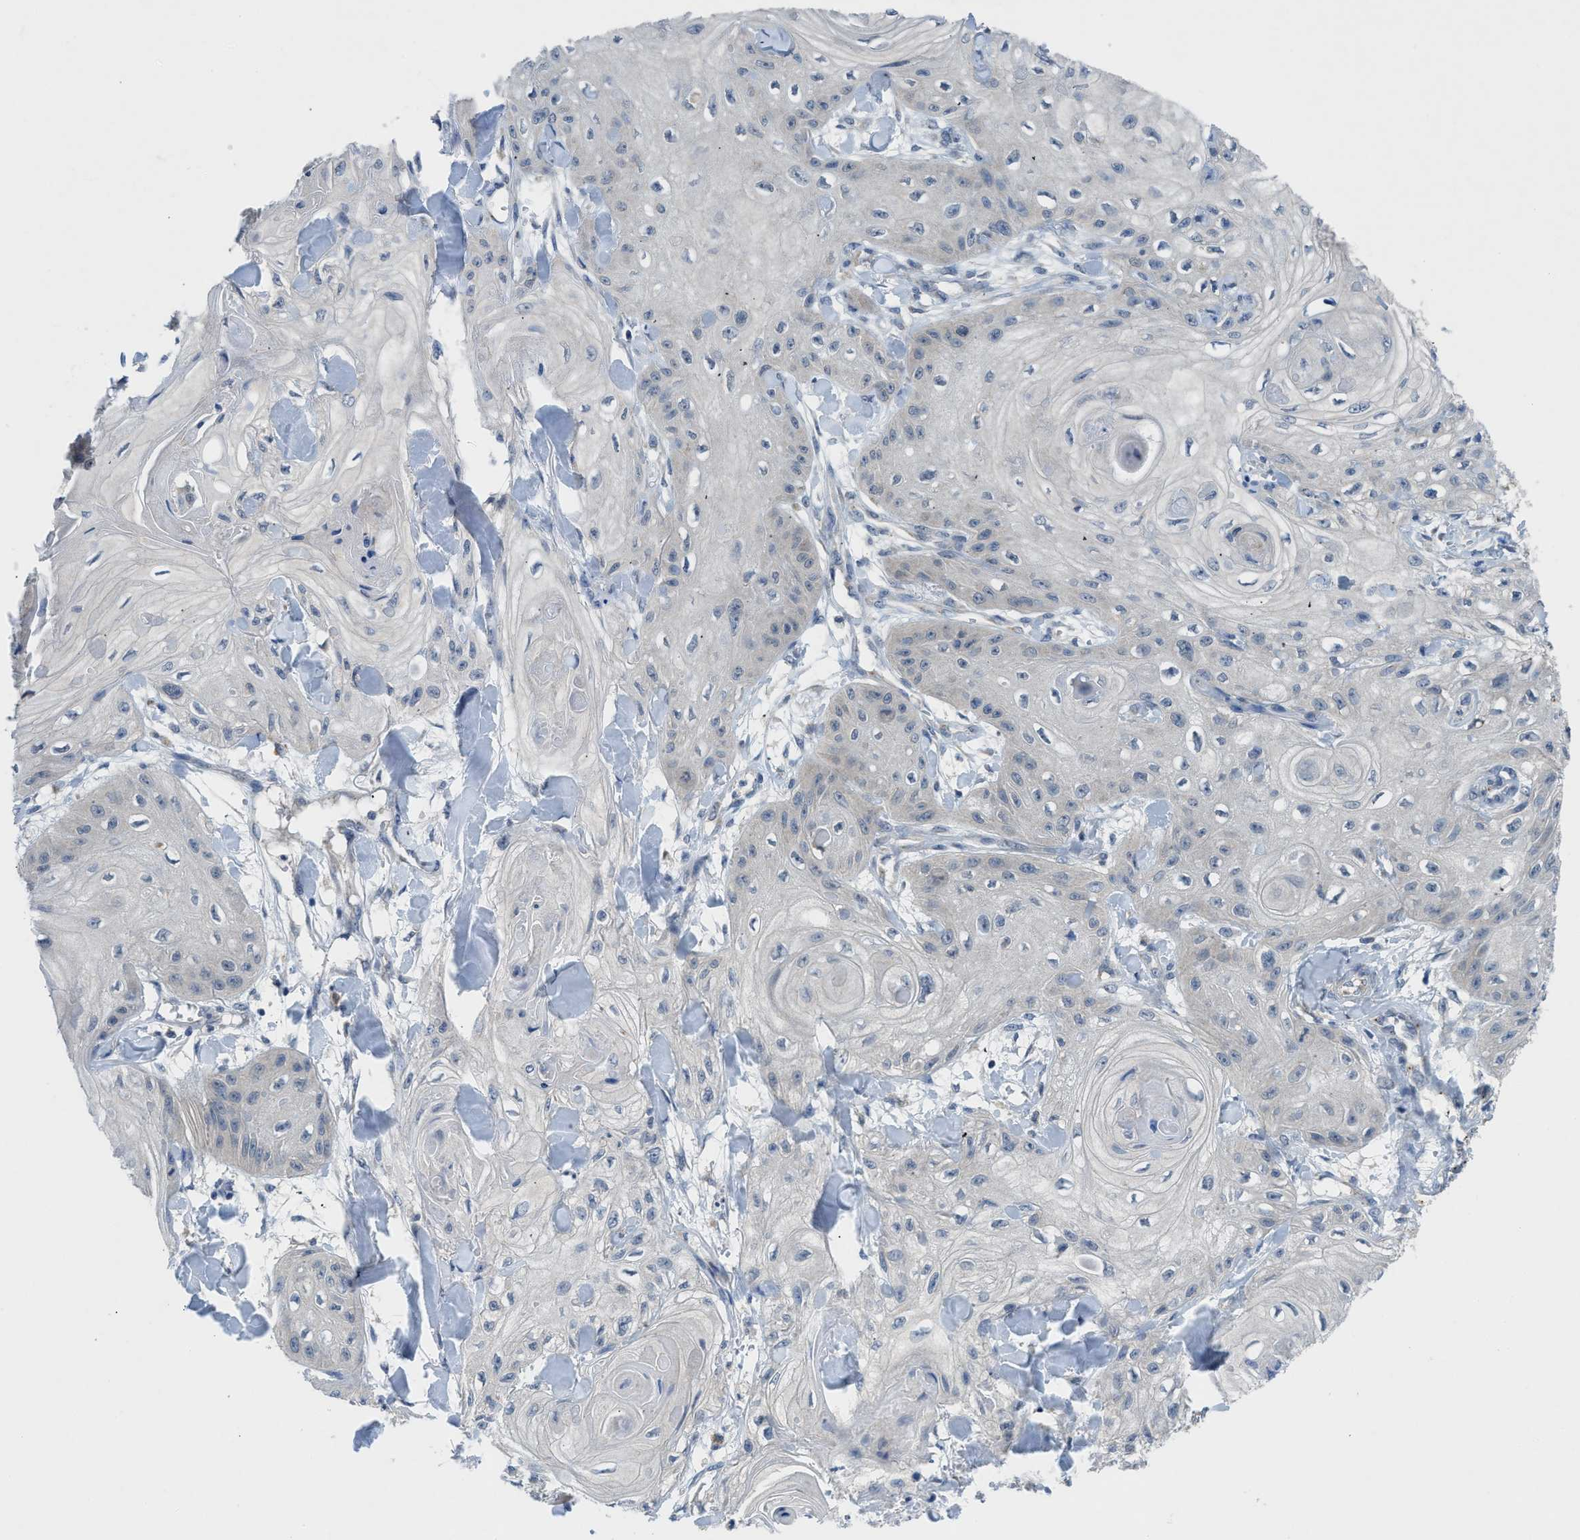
{"staining": {"intensity": "negative", "quantity": "none", "location": "none"}, "tissue": "skin cancer", "cell_type": "Tumor cells", "image_type": "cancer", "snomed": [{"axis": "morphology", "description": "Squamous cell carcinoma, NOS"}, {"axis": "topography", "description": "Skin"}], "caption": "The histopathology image exhibits no significant expression in tumor cells of skin cancer (squamous cell carcinoma).", "gene": "PDE7A", "patient": {"sex": "male", "age": 74}}